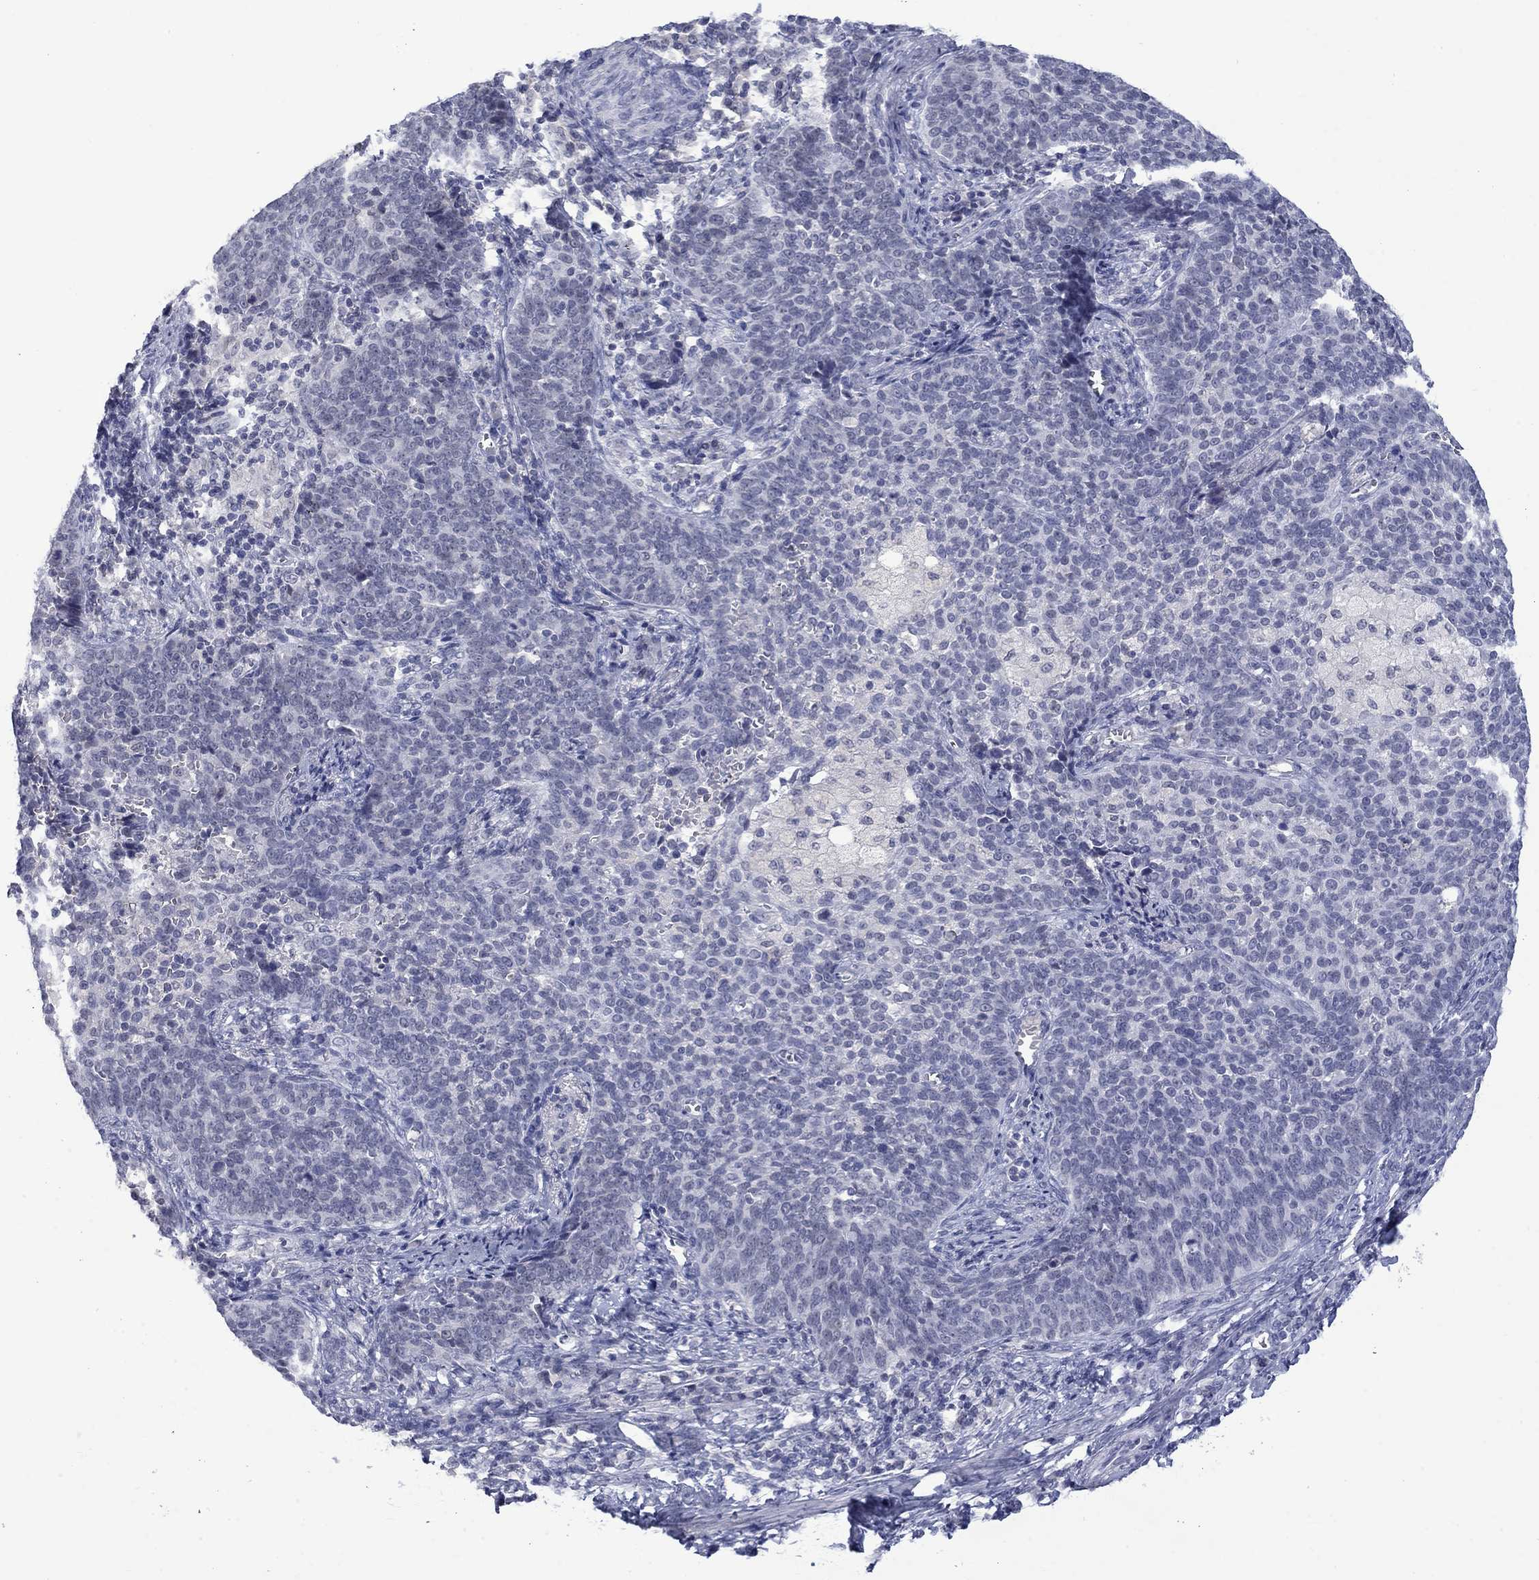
{"staining": {"intensity": "negative", "quantity": "none", "location": "none"}, "tissue": "cervical cancer", "cell_type": "Tumor cells", "image_type": "cancer", "snomed": [{"axis": "morphology", "description": "Squamous cell carcinoma, NOS"}, {"axis": "topography", "description": "Cervix"}], "caption": "DAB (3,3'-diaminobenzidine) immunohistochemical staining of cervical squamous cell carcinoma shows no significant expression in tumor cells. (Stains: DAB IHC with hematoxylin counter stain, Microscopy: brightfield microscopy at high magnification).", "gene": "NSMF", "patient": {"sex": "female", "age": 39}}